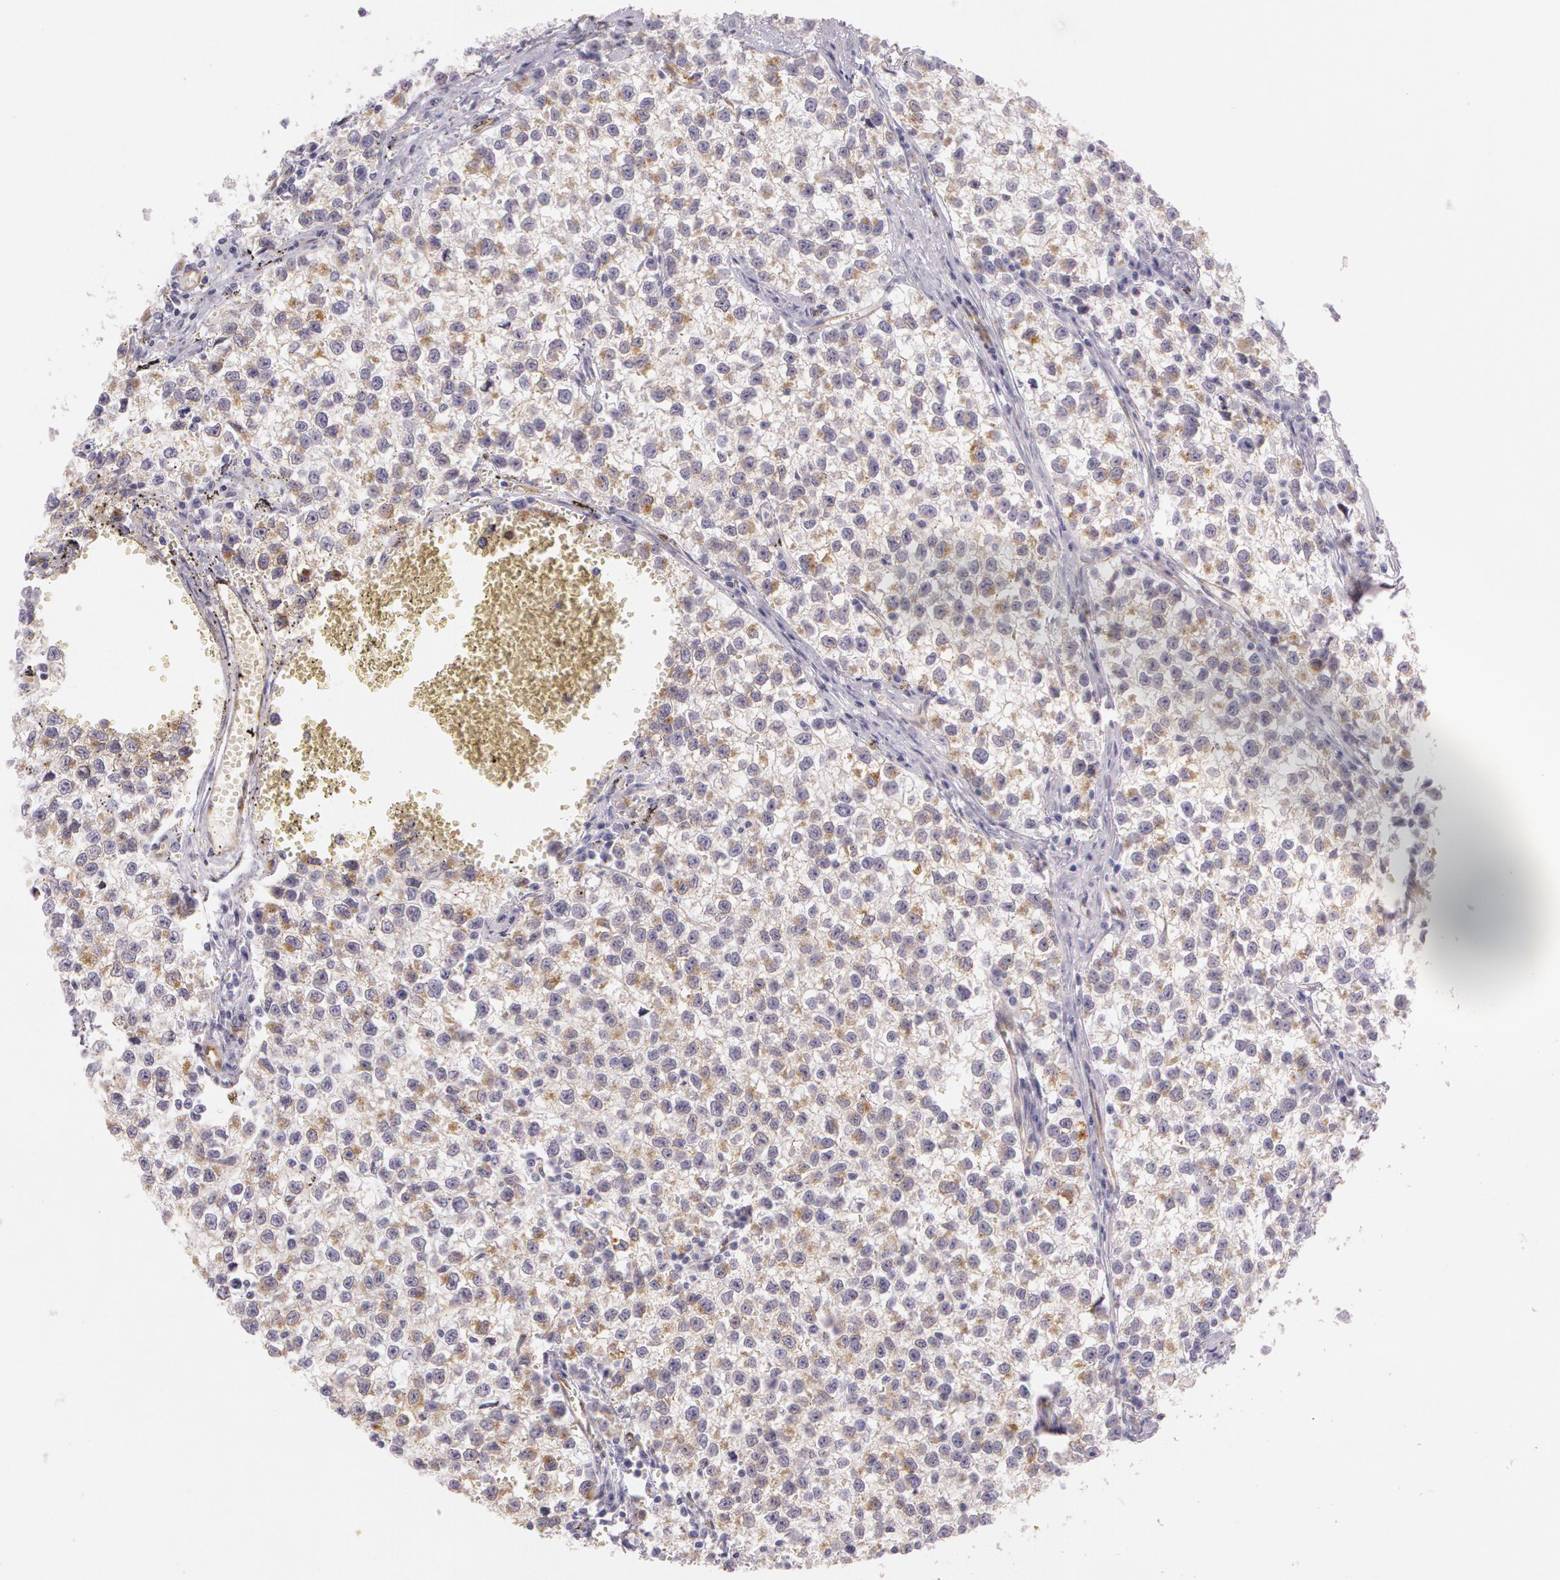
{"staining": {"intensity": "moderate", "quantity": "25%-75%", "location": "cytoplasmic/membranous"}, "tissue": "testis cancer", "cell_type": "Tumor cells", "image_type": "cancer", "snomed": [{"axis": "morphology", "description": "Seminoma, NOS"}, {"axis": "topography", "description": "Testis"}], "caption": "Testis cancer (seminoma) was stained to show a protein in brown. There is medium levels of moderate cytoplasmic/membranous staining in about 25%-75% of tumor cells.", "gene": "APP", "patient": {"sex": "male", "age": 35}}